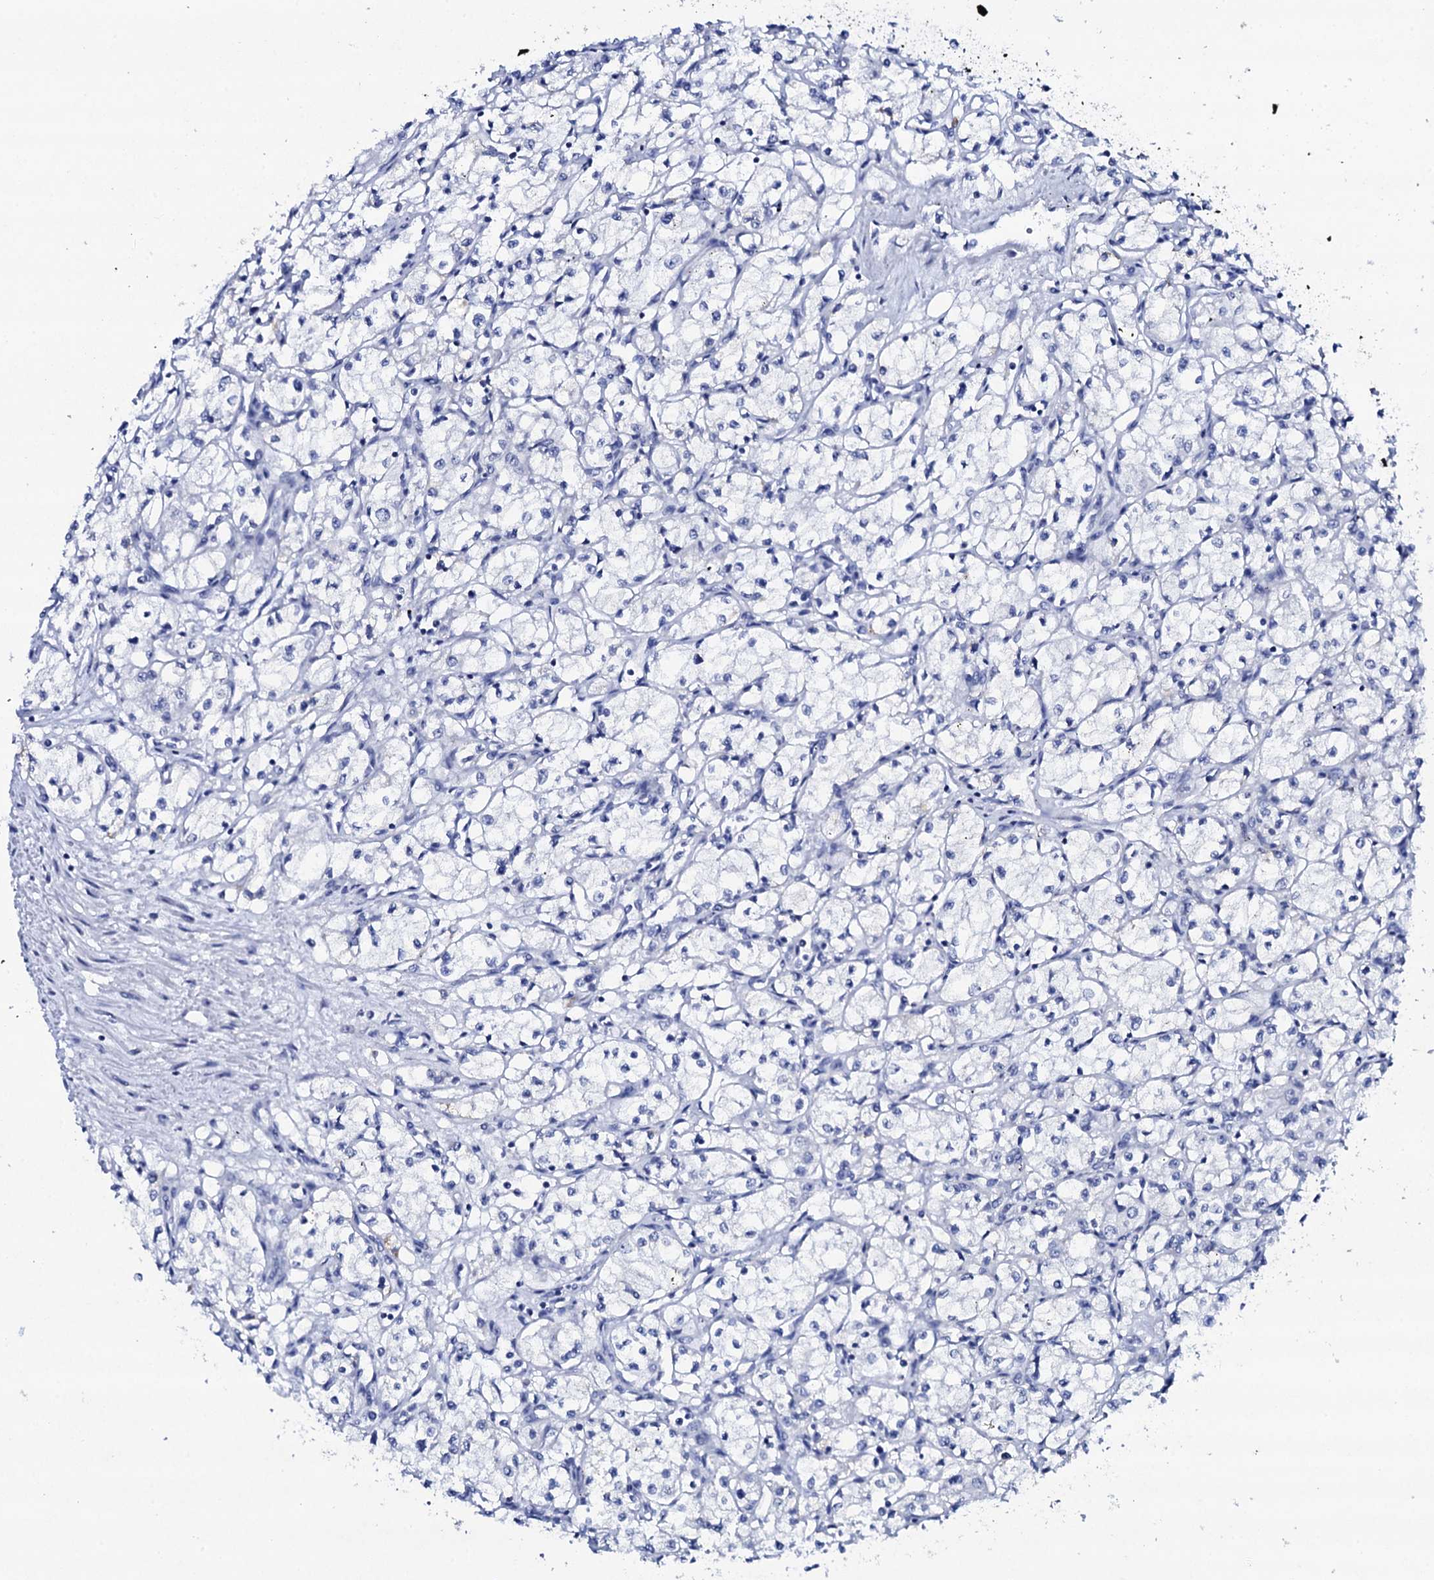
{"staining": {"intensity": "negative", "quantity": "none", "location": "none"}, "tissue": "renal cancer", "cell_type": "Tumor cells", "image_type": "cancer", "snomed": [{"axis": "morphology", "description": "Adenocarcinoma, NOS"}, {"axis": "topography", "description": "Kidney"}], "caption": "The micrograph displays no staining of tumor cells in adenocarcinoma (renal).", "gene": "FBXL16", "patient": {"sex": "male", "age": 59}}